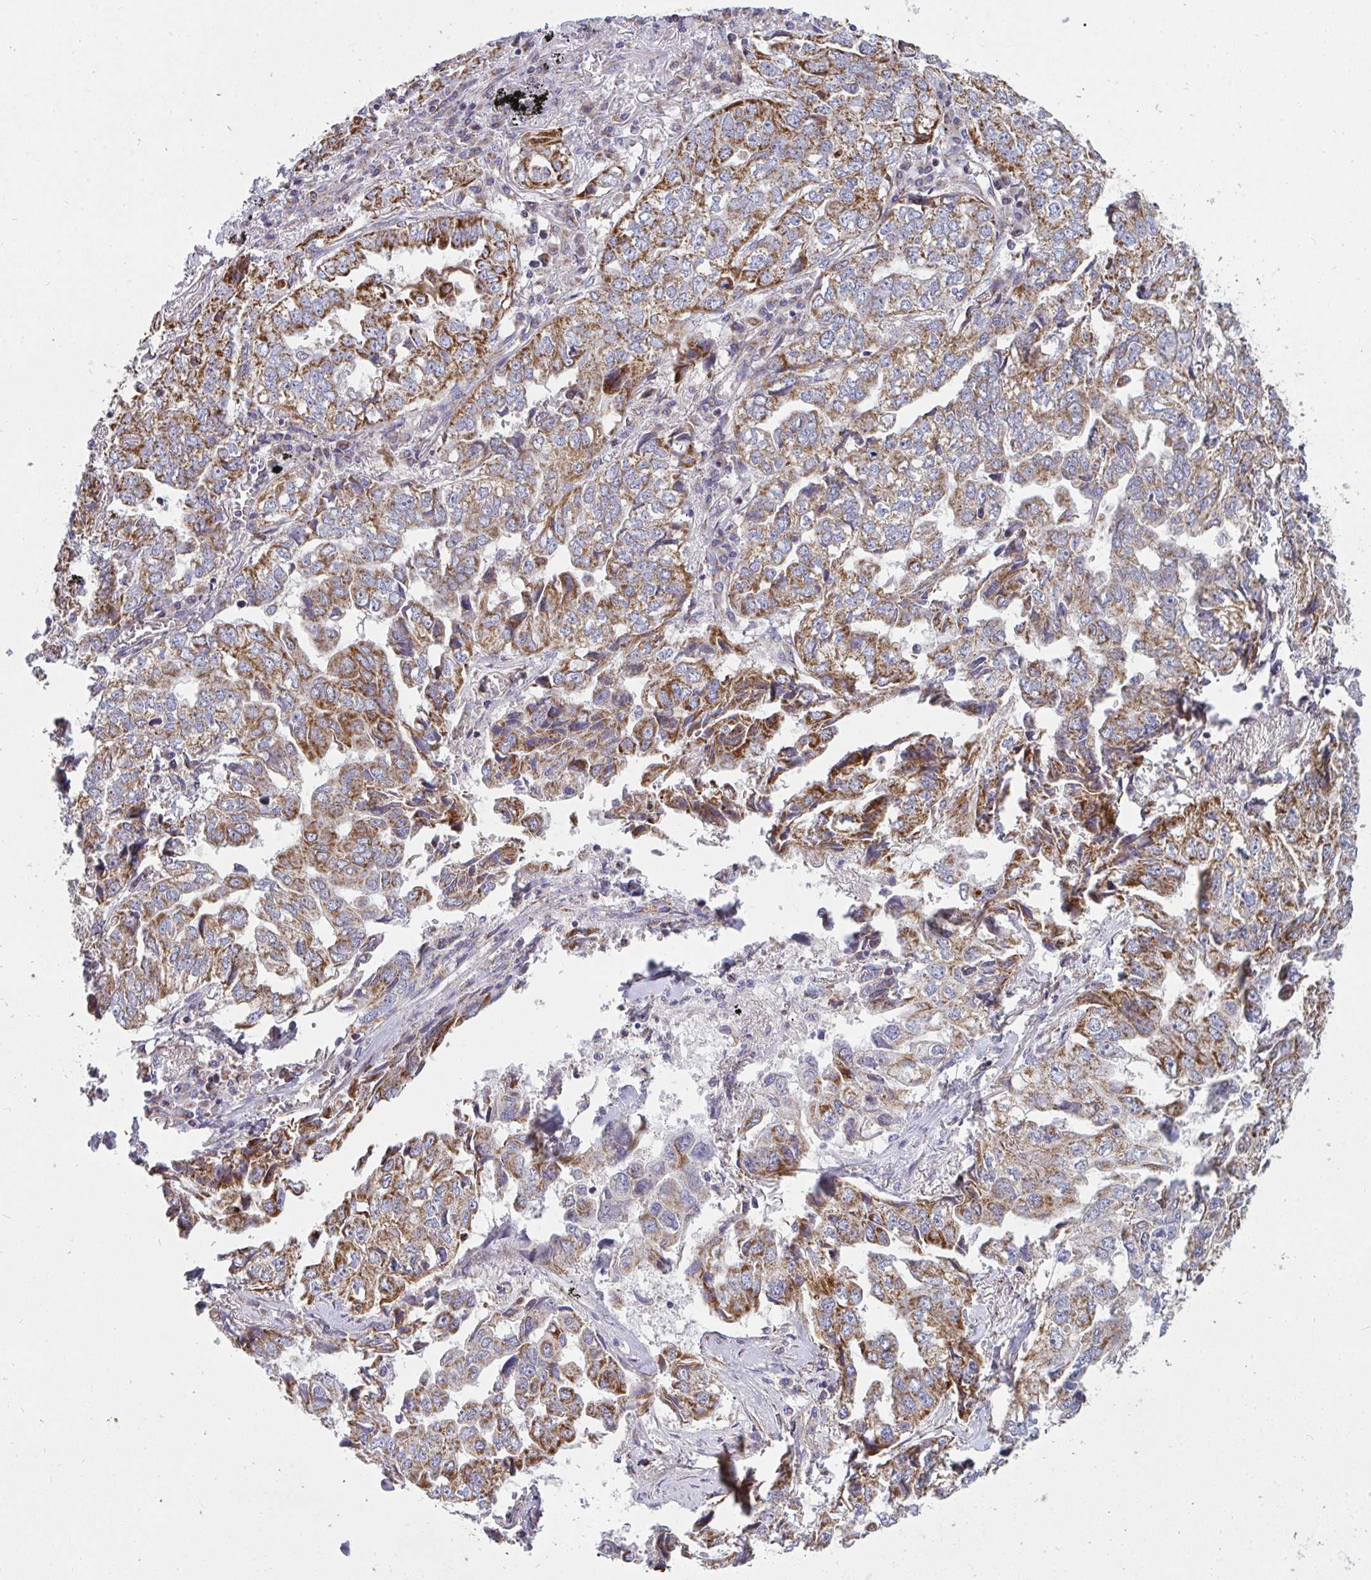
{"staining": {"intensity": "moderate", "quantity": ">75%", "location": "cytoplasmic/membranous"}, "tissue": "lung cancer", "cell_type": "Tumor cells", "image_type": "cancer", "snomed": [{"axis": "morphology", "description": "Adenocarcinoma, NOS"}, {"axis": "topography", "description": "Lung"}], "caption": "Lung cancer (adenocarcinoma) stained with a protein marker shows moderate staining in tumor cells.", "gene": "FAHD1", "patient": {"sex": "female", "age": 52}}